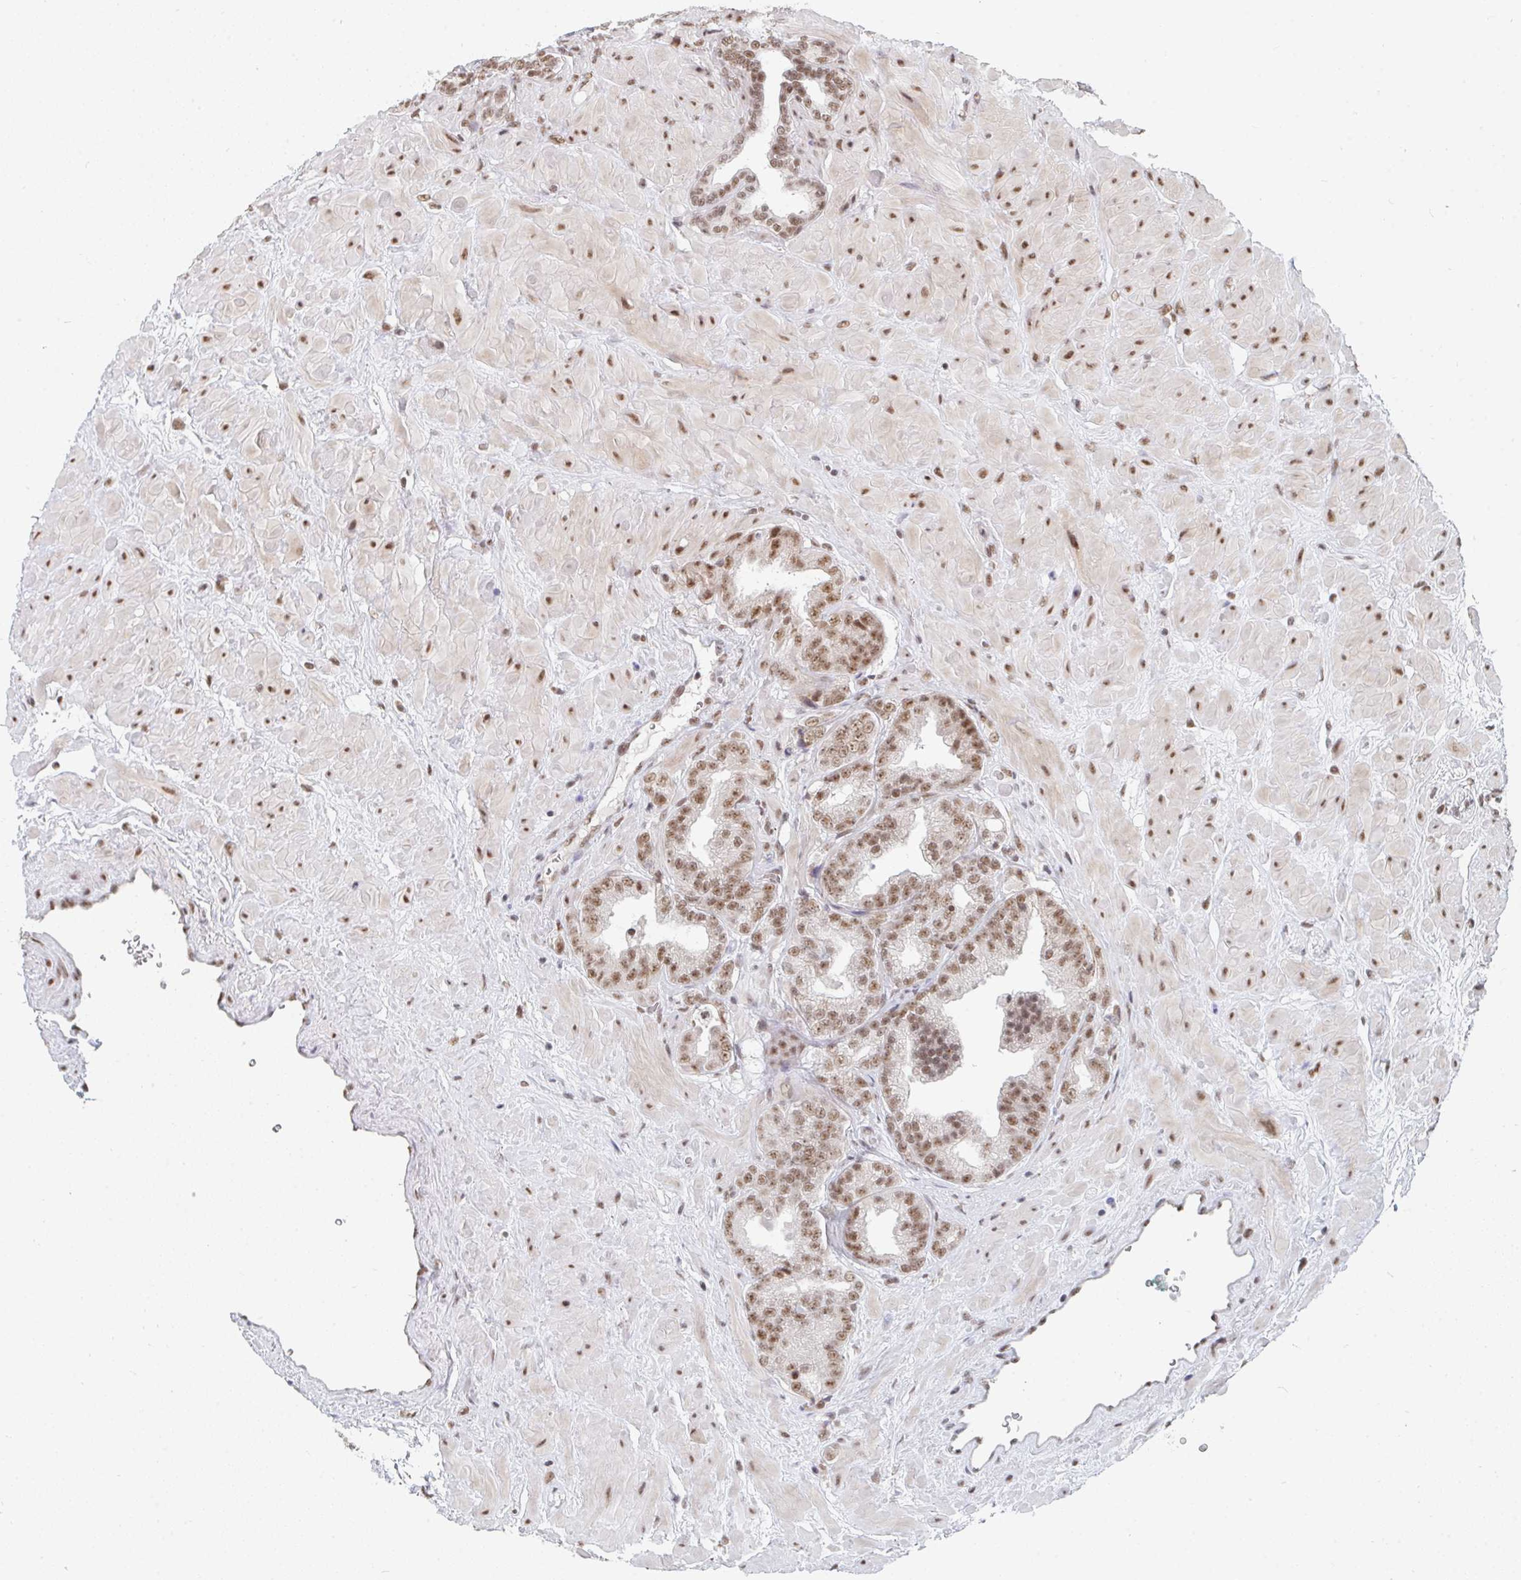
{"staining": {"intensity": "moderate", "quantity": "25%-75%", "location": "nuclear"}, "tissue": "prostate cancer", "cell_type": "Tumor cells", "image_type": "cancer", "snomed": [{"axis": "morphology", "description": "Adenocarcinoma, High grade"}, {"axis": "topography", "description": "Prostate"}], "caption": "Moderate nuclear expression is identified in about 25%-75% of tumor cells in prostate cancer. The staining was performed using DAB, with brown indicating positive protein expression. Nuclei are stained blue with hematoxylin.", "gene": "MBNL1", "patient": {"sex": "male", "age": 68}}